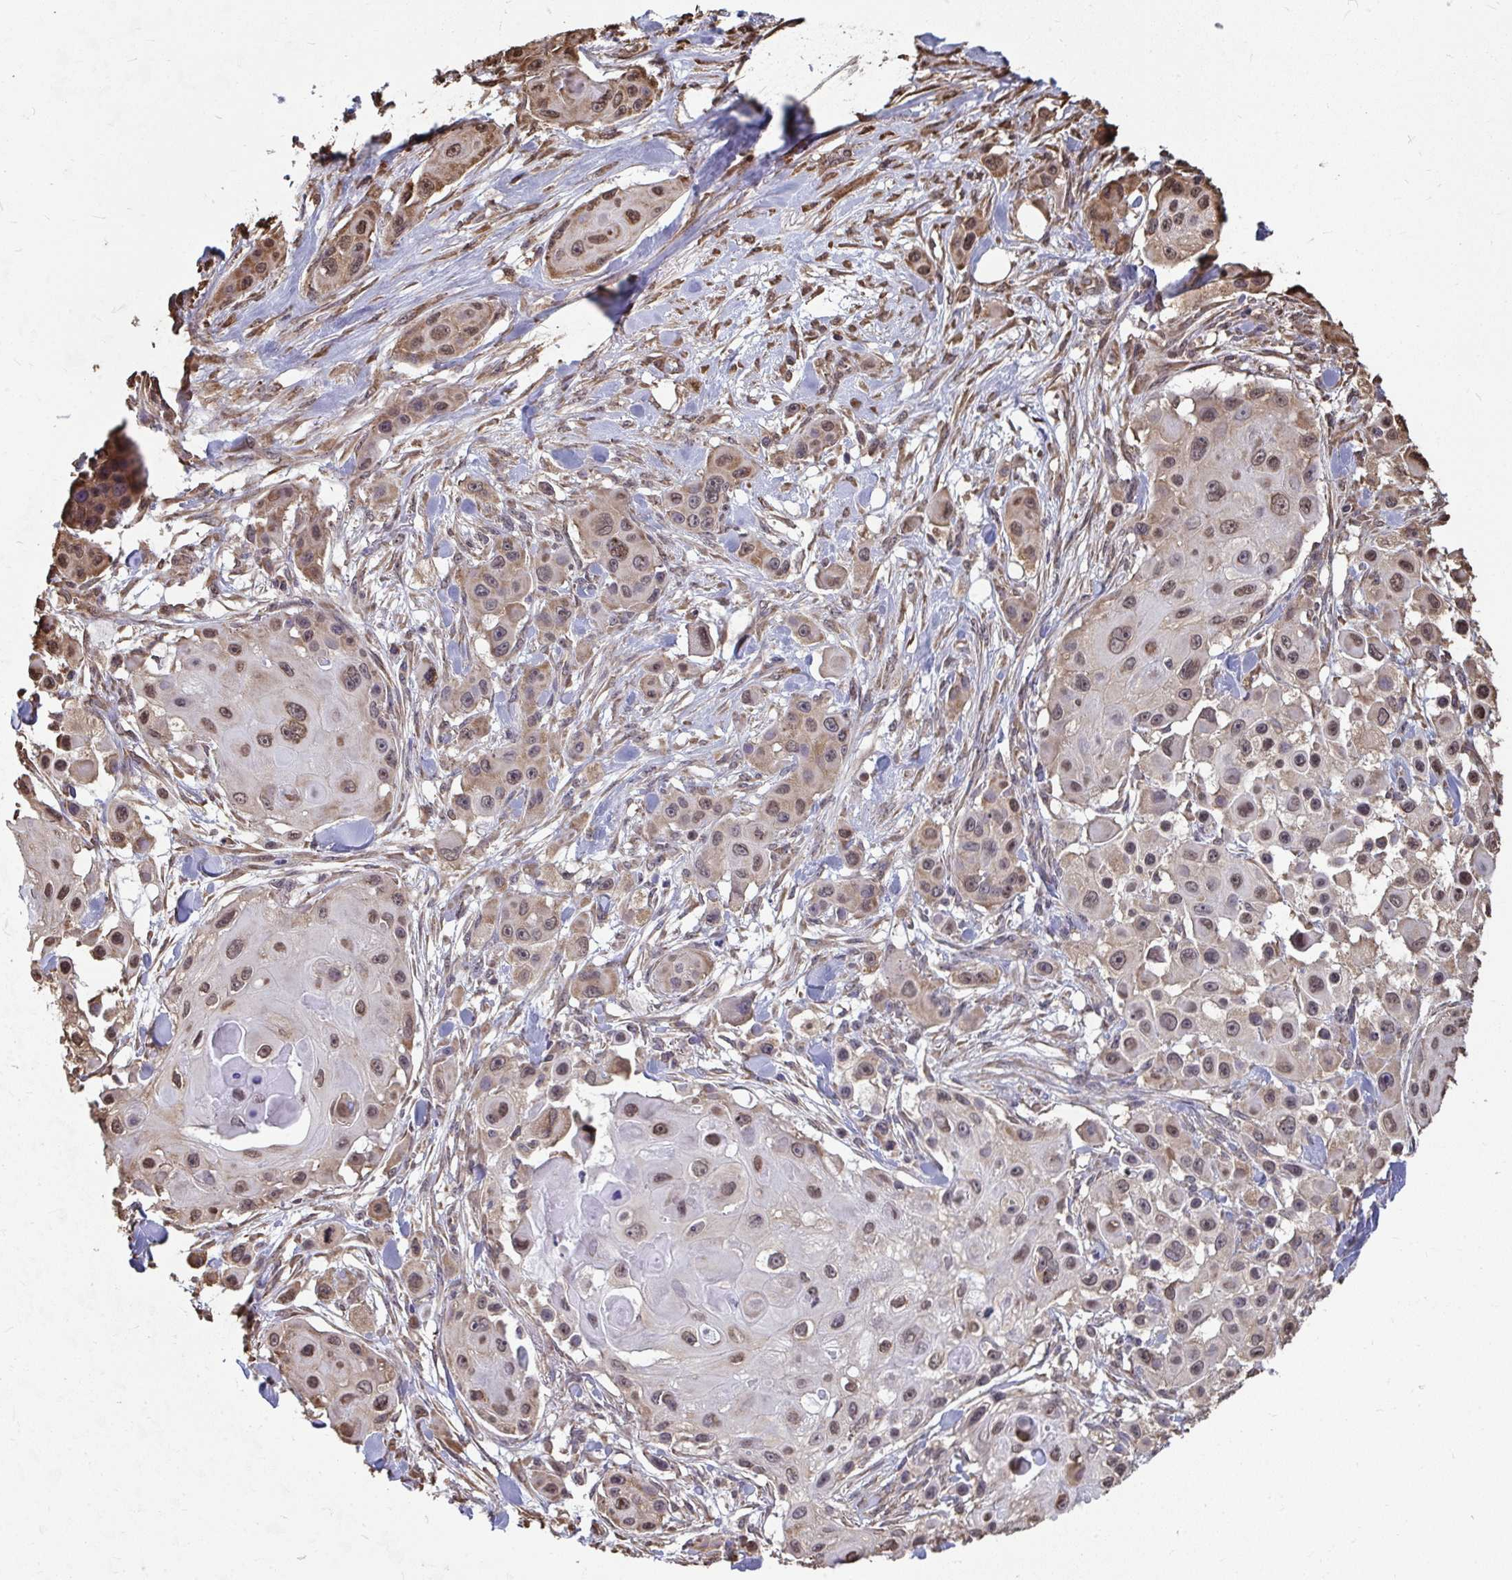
{"staining": {"intensity": "moderate", "quantity": ">75%", "location": "nuclear"}, "tissue": "skin cancer", "cell_type": "Tumor cells", "image_type": "cancer", "snomed": [{"axis": "morphology", "description": "Squamous cell carcinoma, NOS"}, {"axis": "topography", "description": "Skin"}], "caption": "Immunohistochemistry staining of skin cancer, which demonstrates medium levels of moderate nuclear staining in approximately >75% of tumor cells indicating moderate nuclear protein expression. The staining was performed using DAB (brown) for protein detection and nuclei were counterstained in hematoxylin (blue).", "gene": "SYNCRIP", "patient": {"sex": "male", "age": 63}}